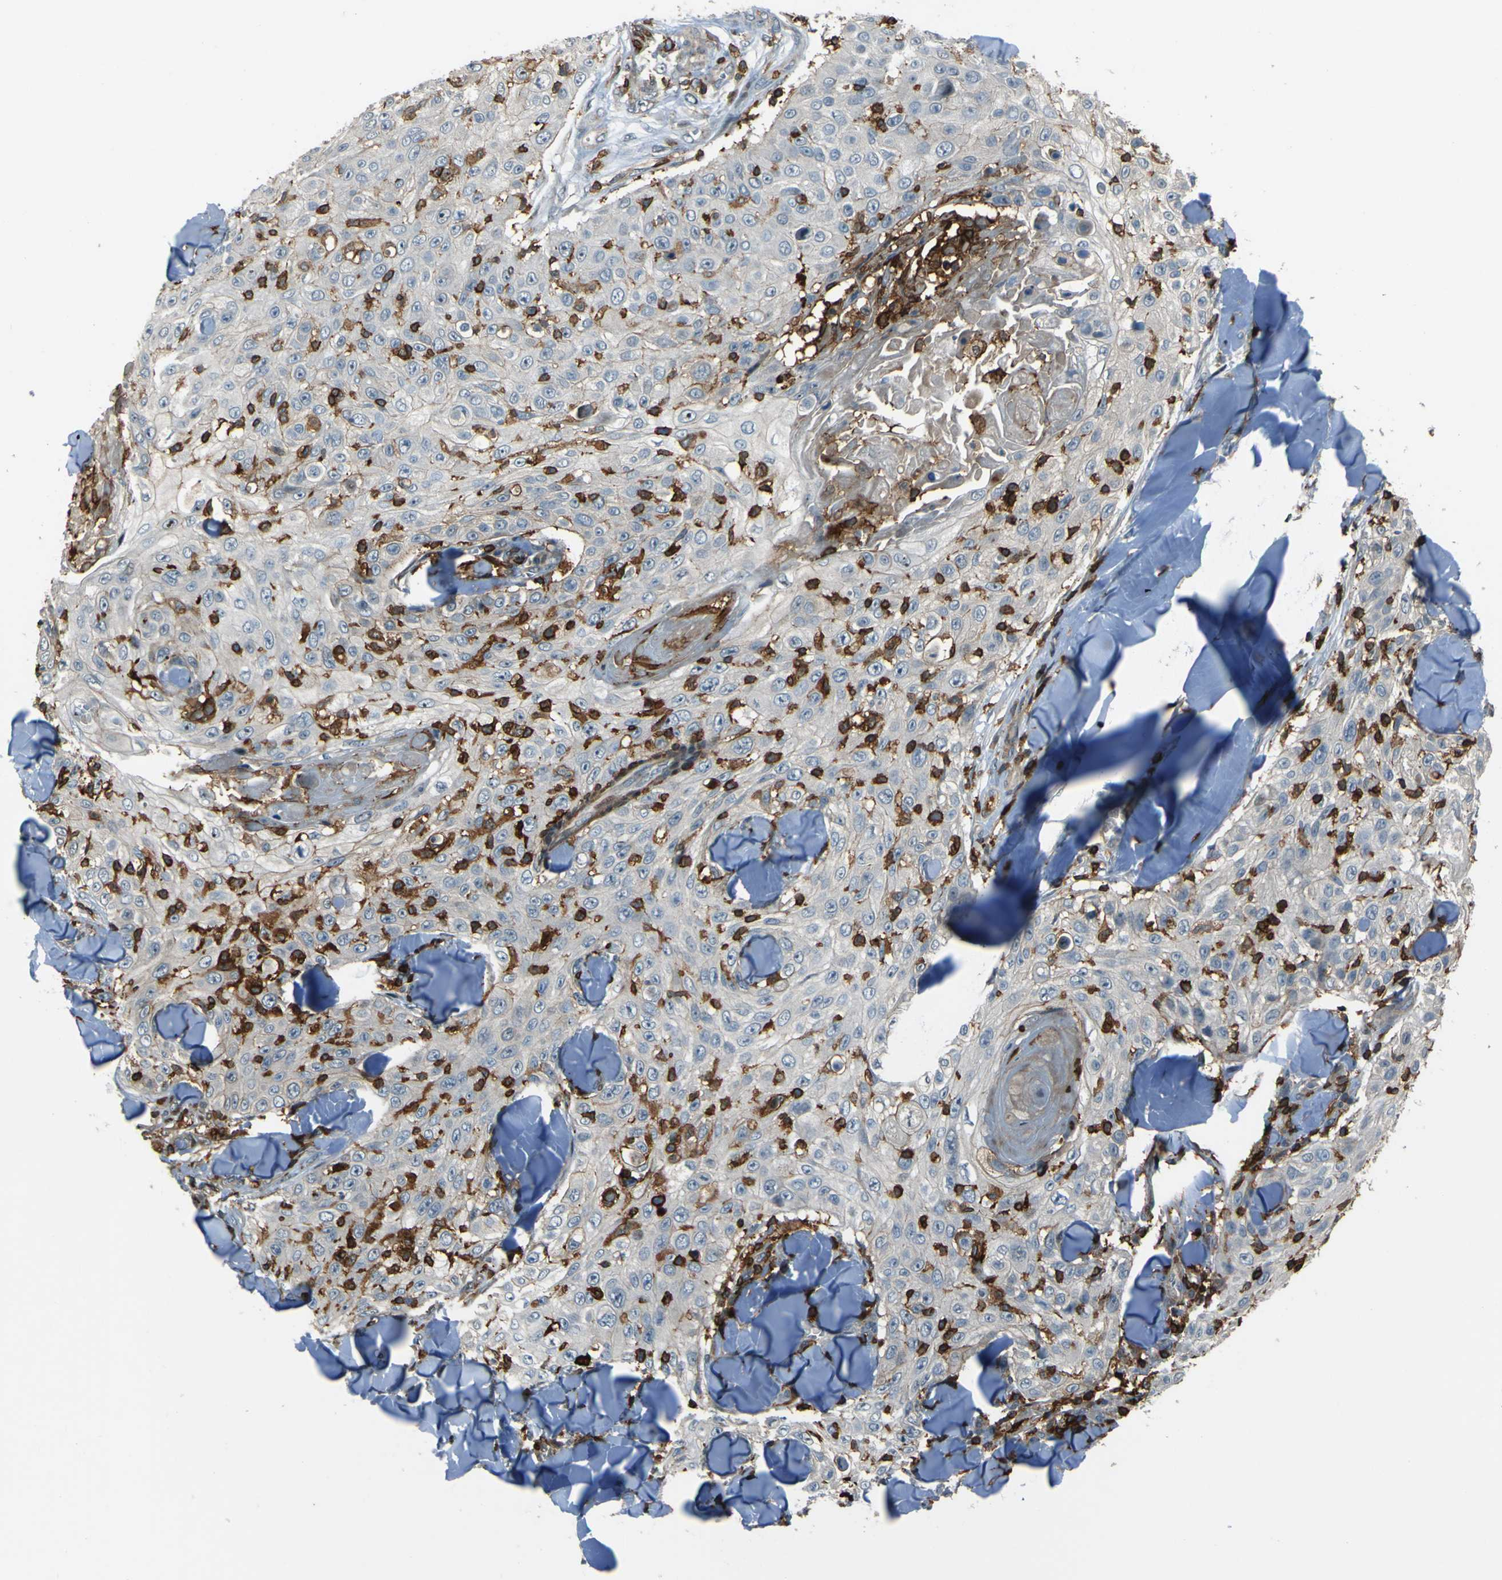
{"staining": {"intensity": "negative", "quantity": "none", "location": "none"}, "tissue": "skin cancer", "cell_type": "Tumor cells", "image_type": "cancer", "snomed": [{"axis": "morphology", "description": "Squamous cell carcinoma, NOS"}, {"axis": "topography", "description": "Skin"}], "caption": "An image of human skin cancer is negative for staining in tumor cells.", "gene": "PCDHB5", "patient": {"sex": "male", "age": 86}}